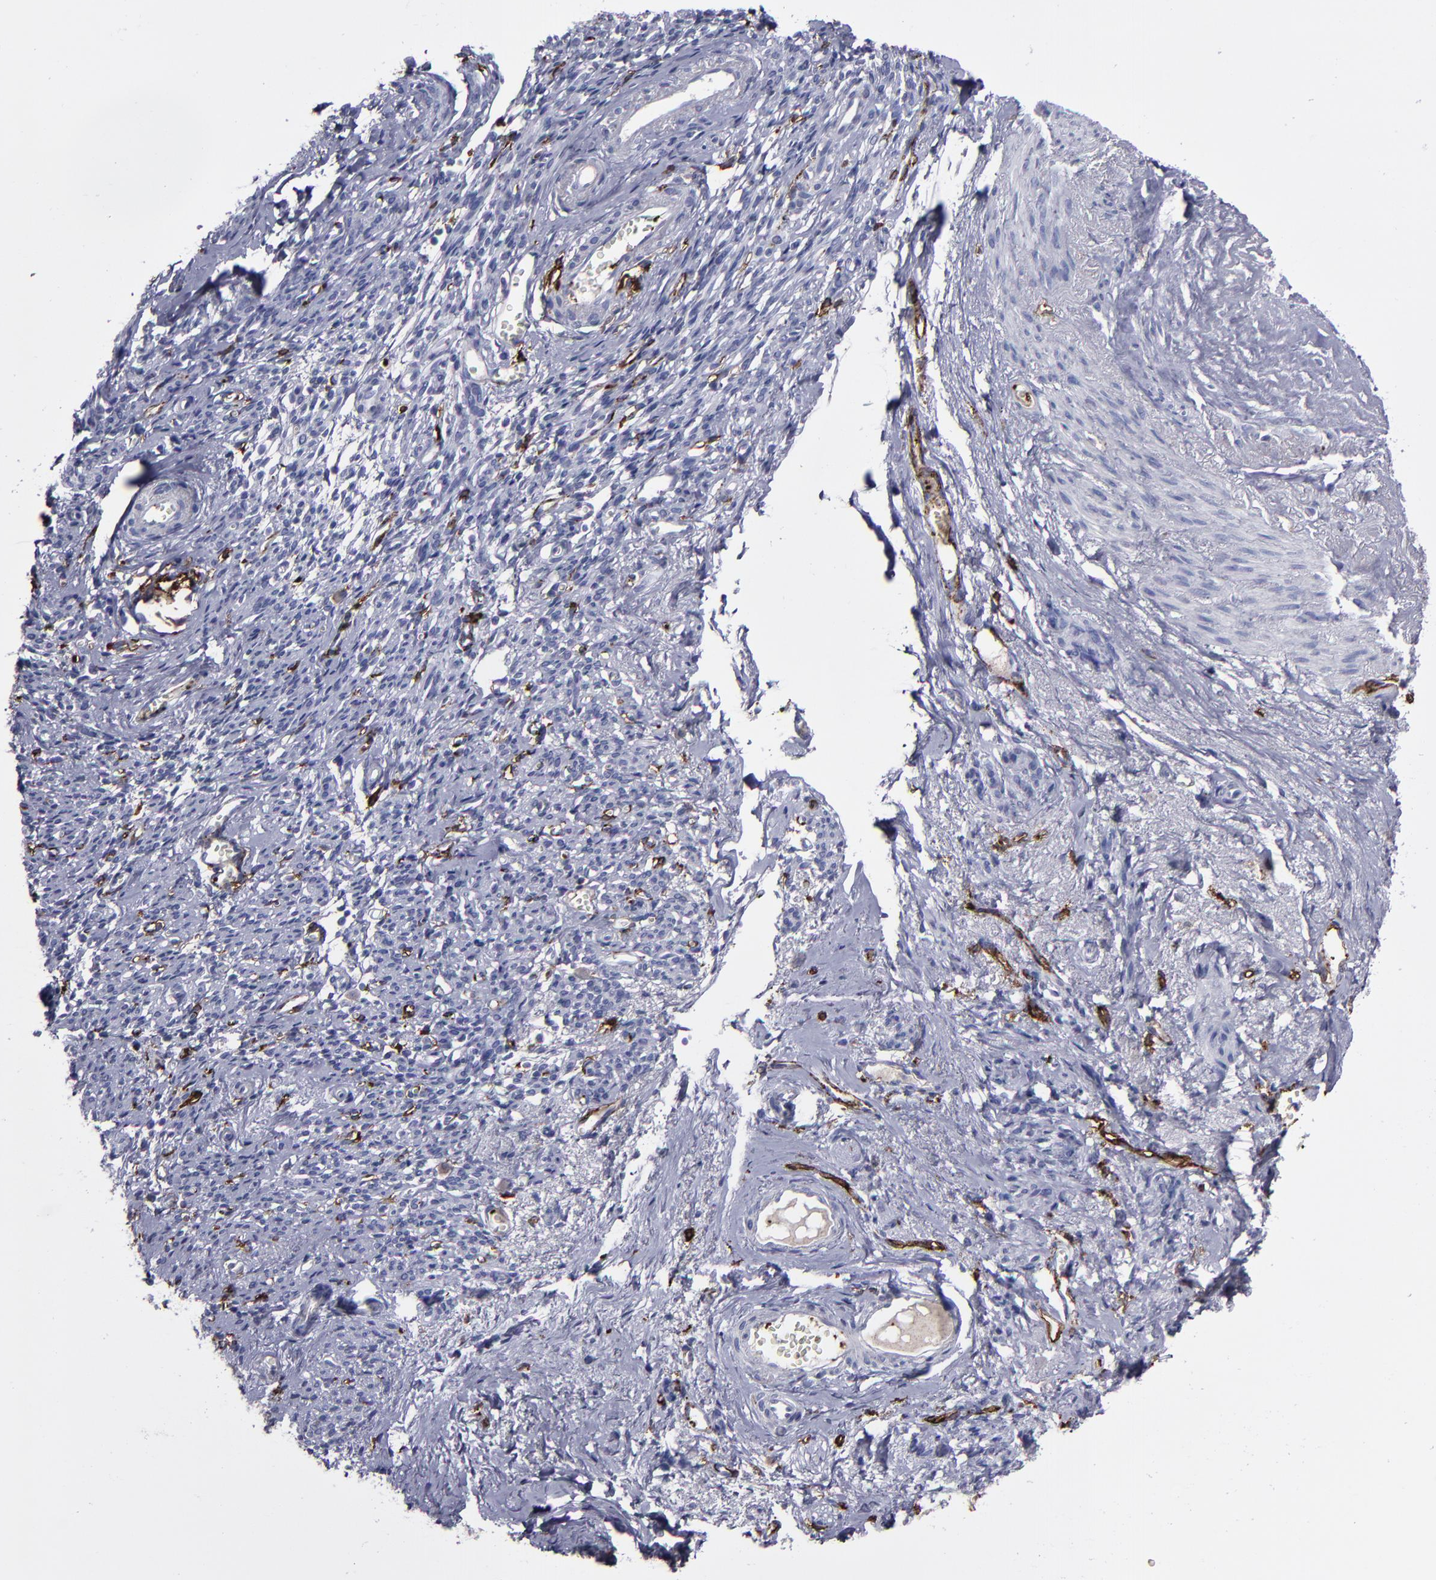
{"staining": {"intensity": "negative", "quantity": "none", "location": "none"}, "tissue": "endometrial cancer", "cell_type": "Tumor cells", "image_type": "cancer", "snomed": [{"axis": "morphology", "description": "Adenocarcinoma, NOS"}, {"axis": "topography", "description": "Endometrium"}], "caption": "Immunohistochemistry (IHC) of adenocarcinoma (endometrial) exhibits no expression in tumor cells.", "gene": "CD36", "patient": {"sex": "female", "age": 75}}